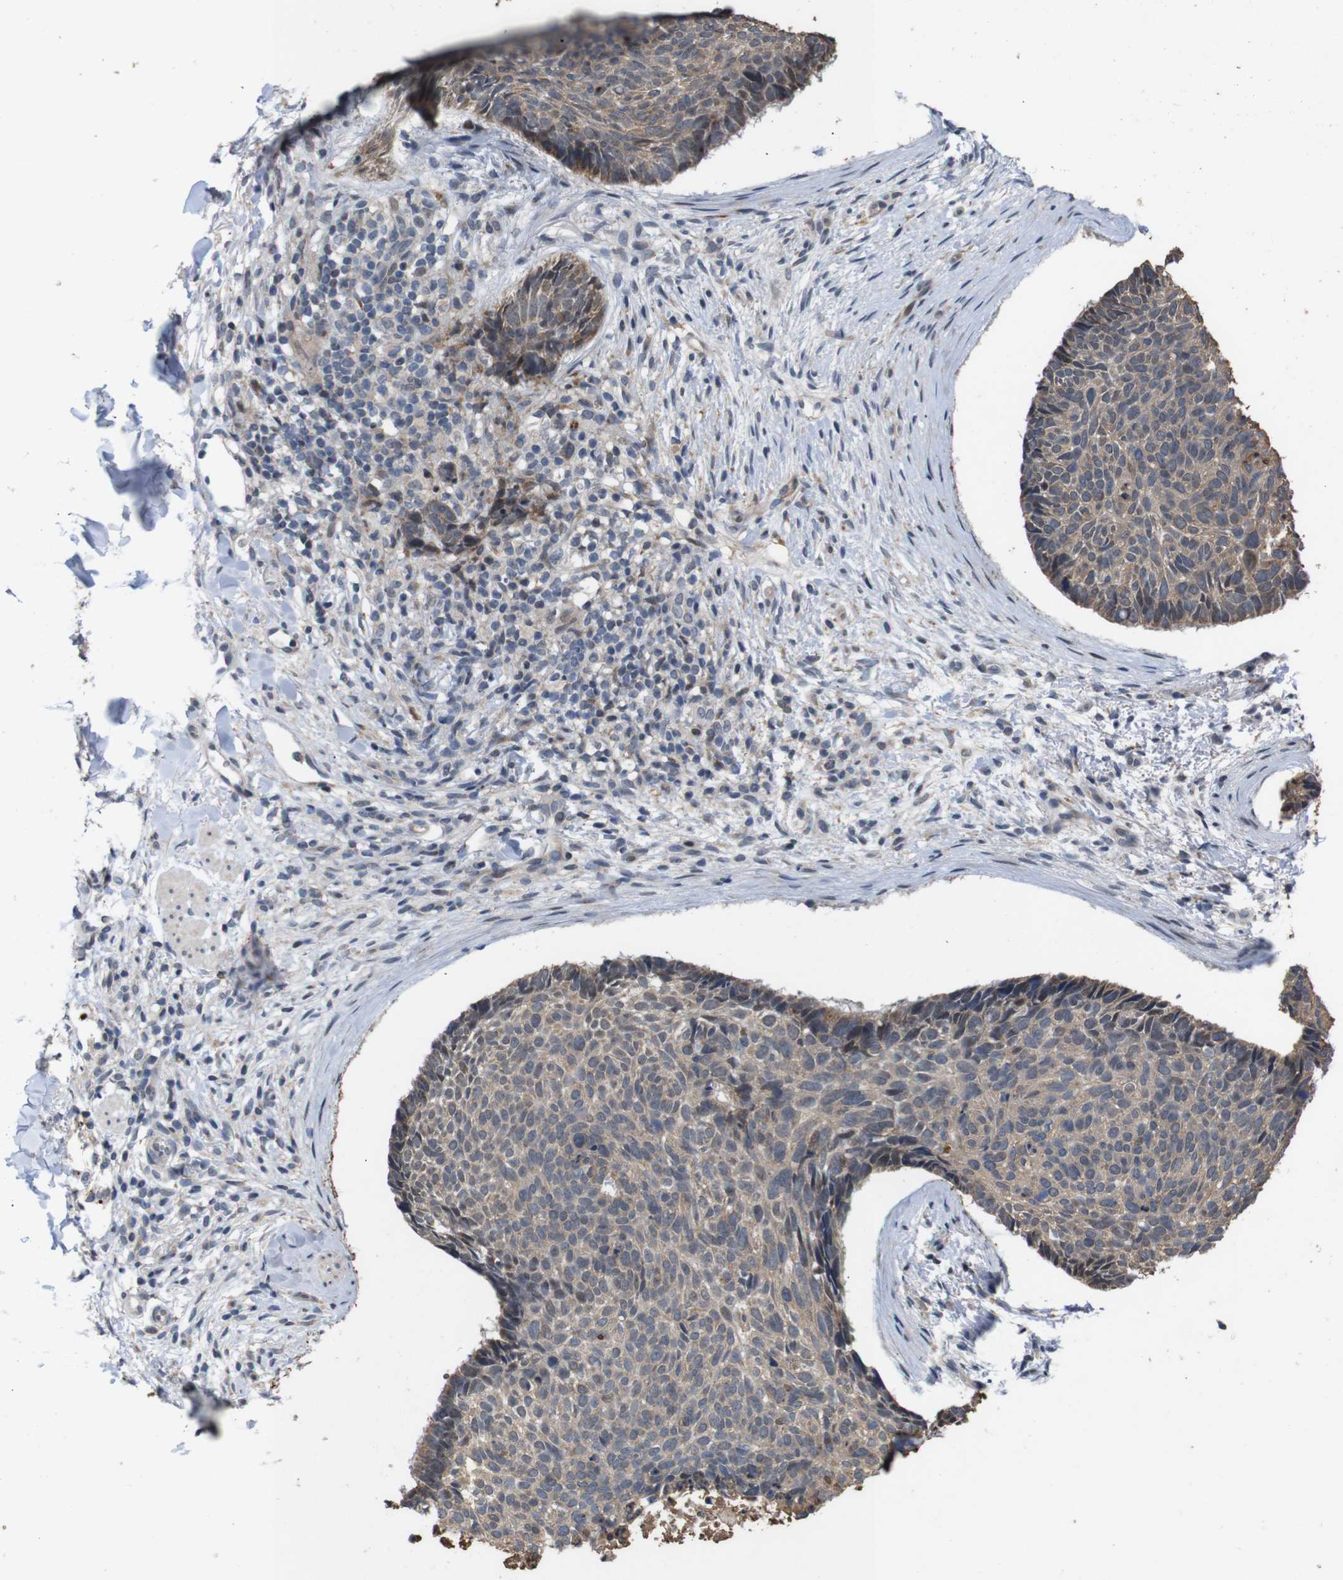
{"staining": {"intensity": "weak", "quantity": ">75%", "location": "cytoplasmic/membranous"}, "tissue": "skin cancer", "cell_type": "Tumor cells", "image_type": "cancer", "snomed": [{"axis": "morphology", "description": "Normal tissue, NOS"}, {"axis": "morphology", "description": "Basal cell carcinoma"}, {"axis": "topography", "description": "Skin"}], "caption": "Tumor cells display low levels of weak cytoplasmic/membranous expression in approximately >75% of cells in human skin basal cell carcinoma. (DAB (3,3'-diaminobenzidine) IHC with brightfield microscopy, high magnification).", "gene": "ATP7B", "patient": {"sex": "female", "age": 56}}